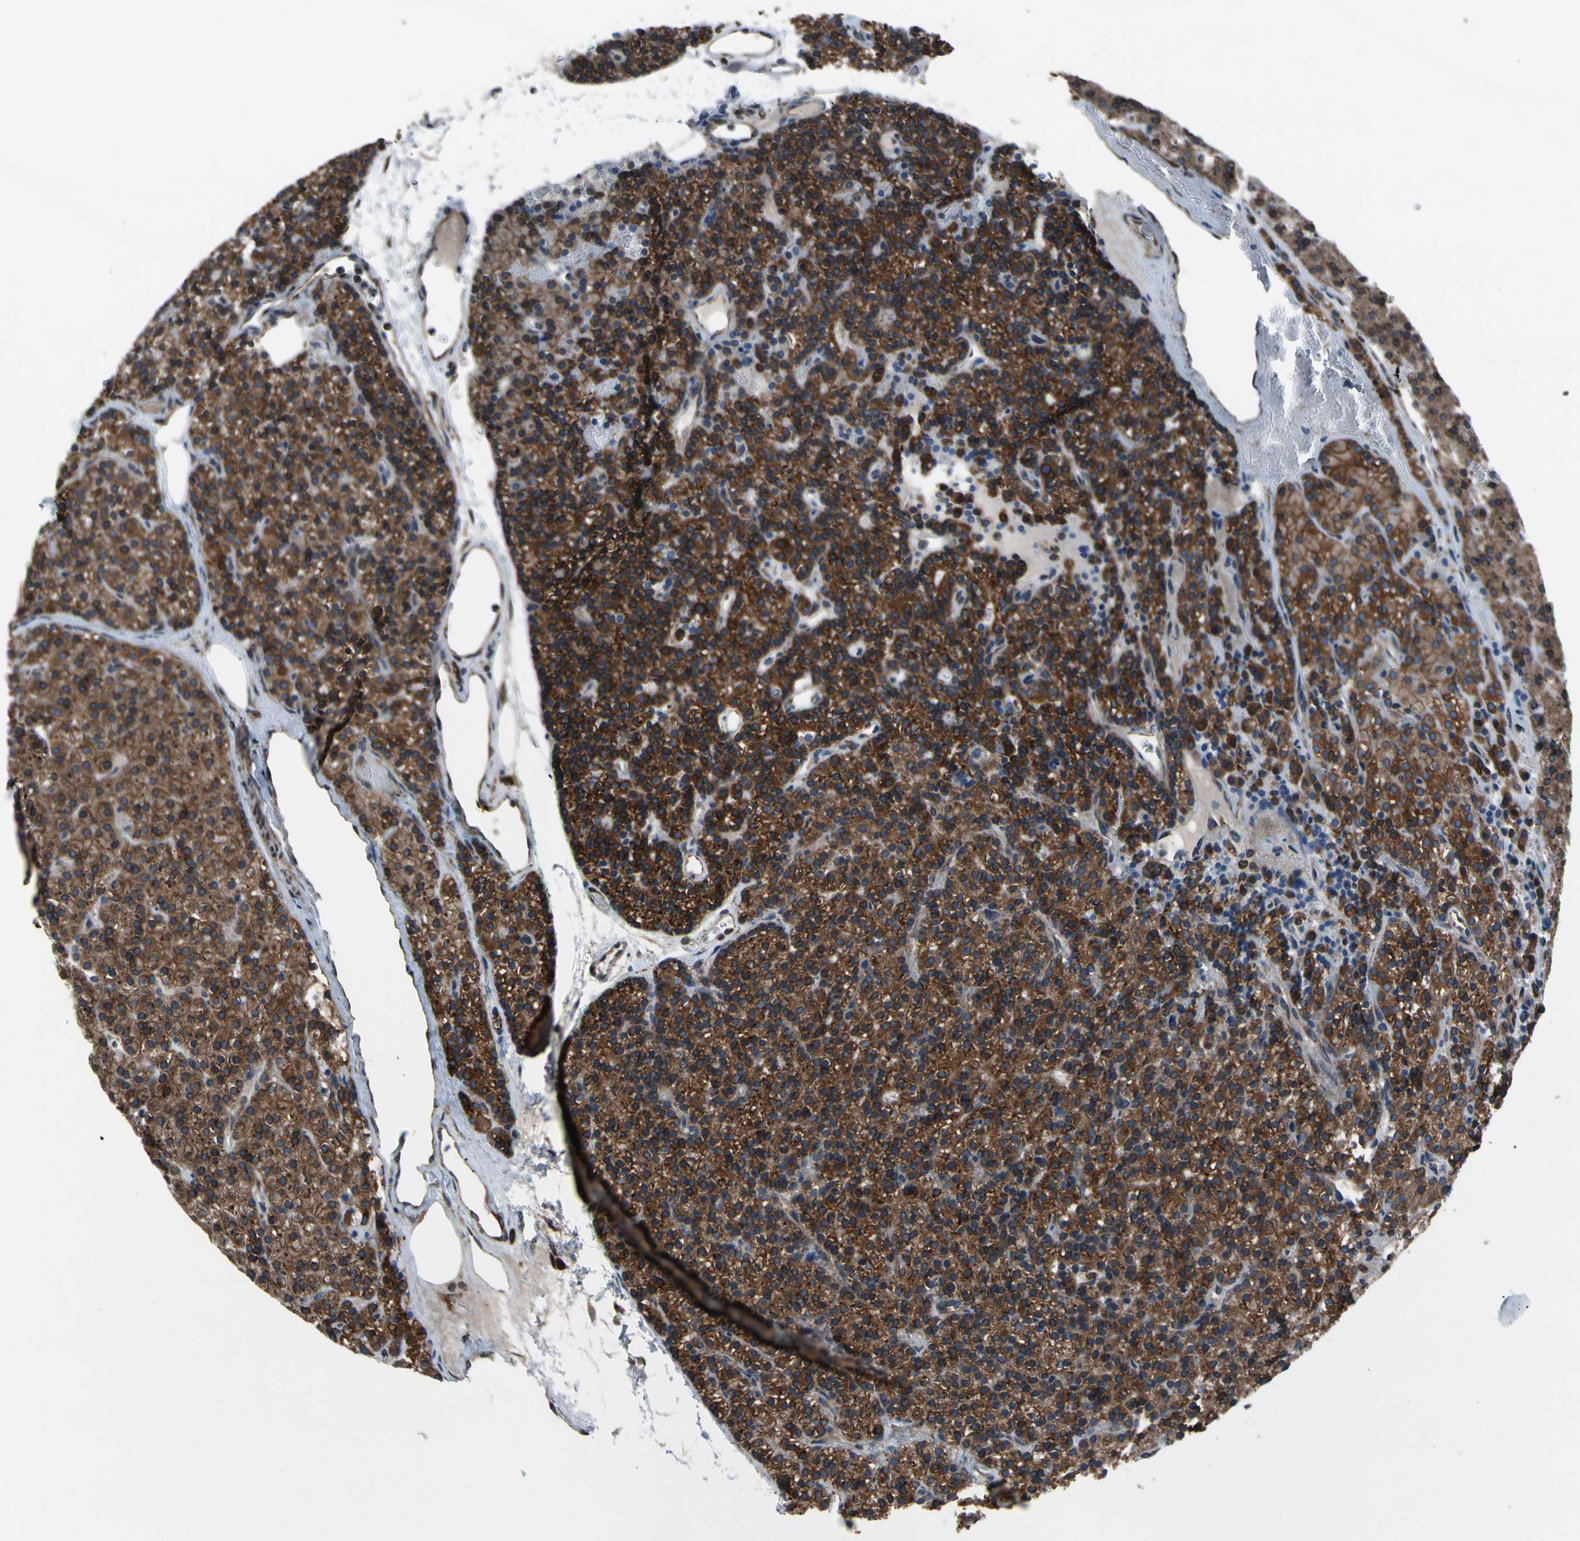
{"staining": {"intensity": "strong", "quantity": ">75%", "location": "cytoplasmic/membranous"}, "tissue": "parathyroid gland", "cell_type": "Glandular cells", "image_type": "normal", "snomed": [{"axis": "morphology", "description": "Normal tissue, NOS"}, {"axis": "morphology", "description": "Hyperplasia, NOS"}, {"axis": "topography", "description": "Parathyroid gland"}], "caption": "Benign parathyroid gland was stained to show a protein in brown. There is high levels of strong cytoplasmic/membranous staining in approximately >75% of glandular cells.", "gene": "CLCC1", "patient": {"sex": "male", "age": 44}}